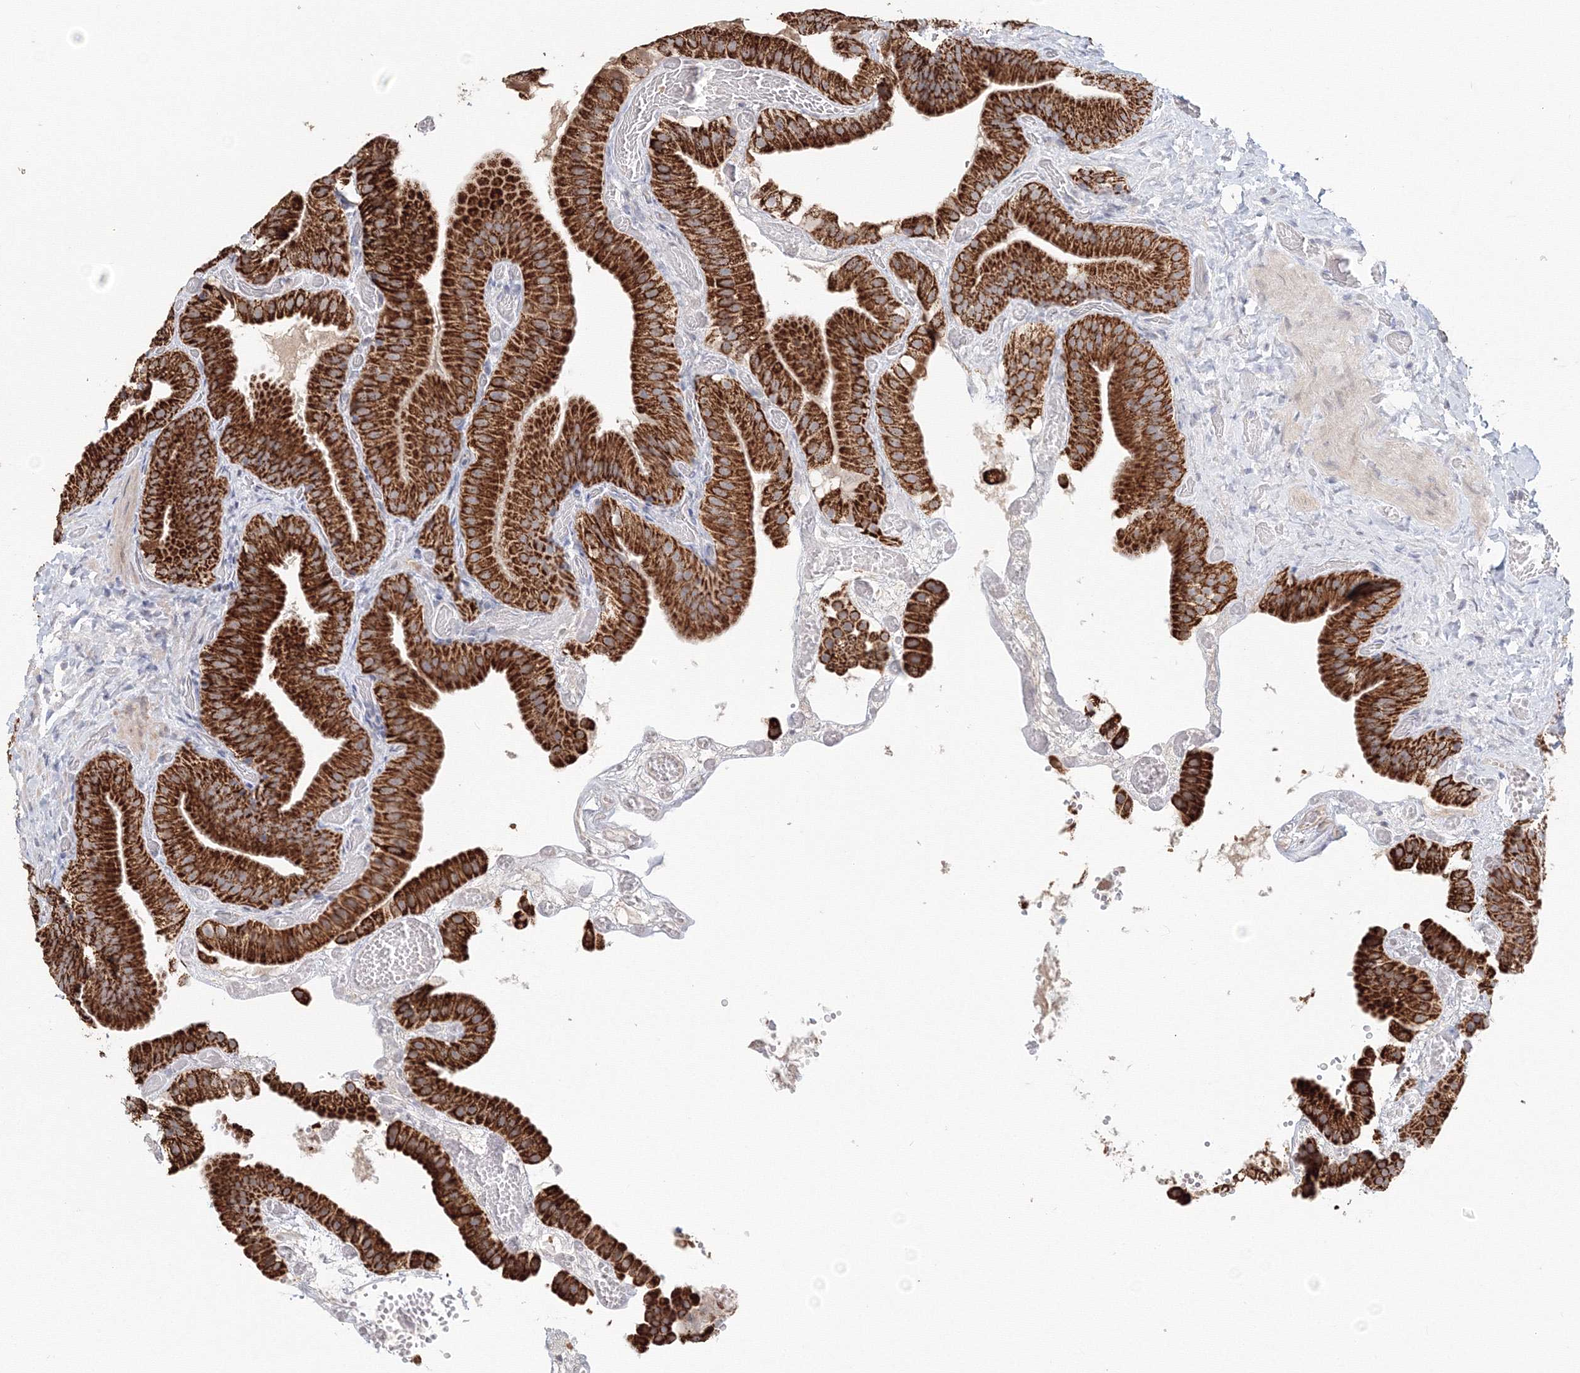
{"staining": {"intensity": "strong", "quantity": ">75%", "location": "cytoplasmic/membranous"}, "tissue": "gallbladder", "cell_type": "Glandular cells", "image_type": "normal", "snomed": [{"axis": "morphology", "description": "Normal tissue, NOS"}, {"axis": "topography", "description": "Gallbladder"}], "caption": "About >75% of glandular cells in normal gallbladder exhibit strong cytoplasmic/membranous protein expression as visualized by brown immunohistochemical staining.", "gene": "DHRS12", "patient": {"sex": "female", "age": 64}}